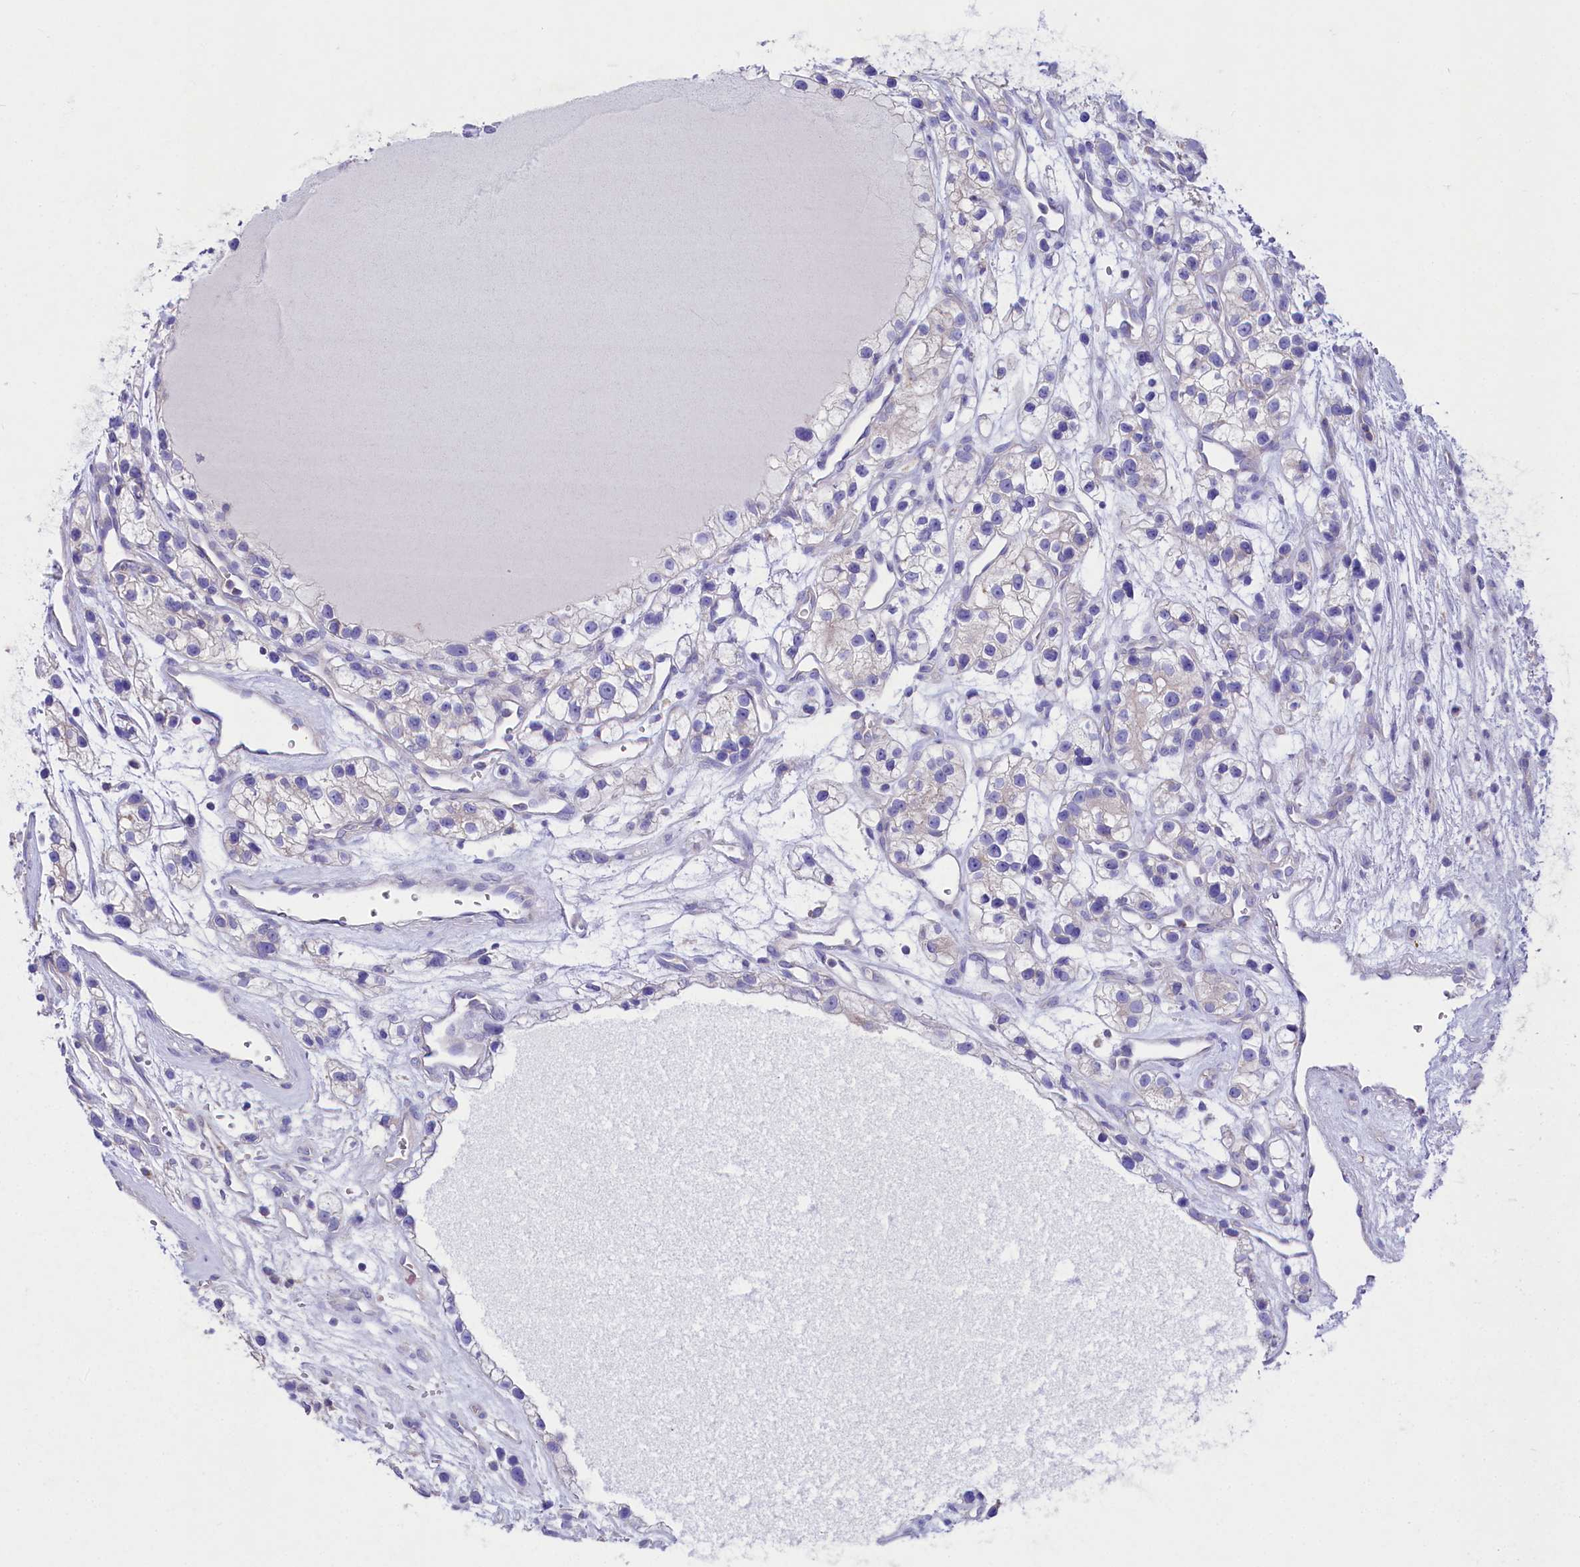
{"staining": {"intensity": "negative", "quantity": "none", "location": "none"}, "tissue": "renal cancer", "cell_type": "Tumor cells", "image_type": "cancer", "snomed": [{"axis": "morphology", "description": "Adenocarcinoma, NOS"}, {"axis": "topography", "description": "Kidney"}], "caption": "Immunohistochemistry of renal cancer (adenocarcinoma) shows no expression in tumor cells. (DAB immunohistochemistry (IHC) with hematoxylin counter stain).", "gene": "VPS26B", "patient": {"sex": "female", "age": 57}}